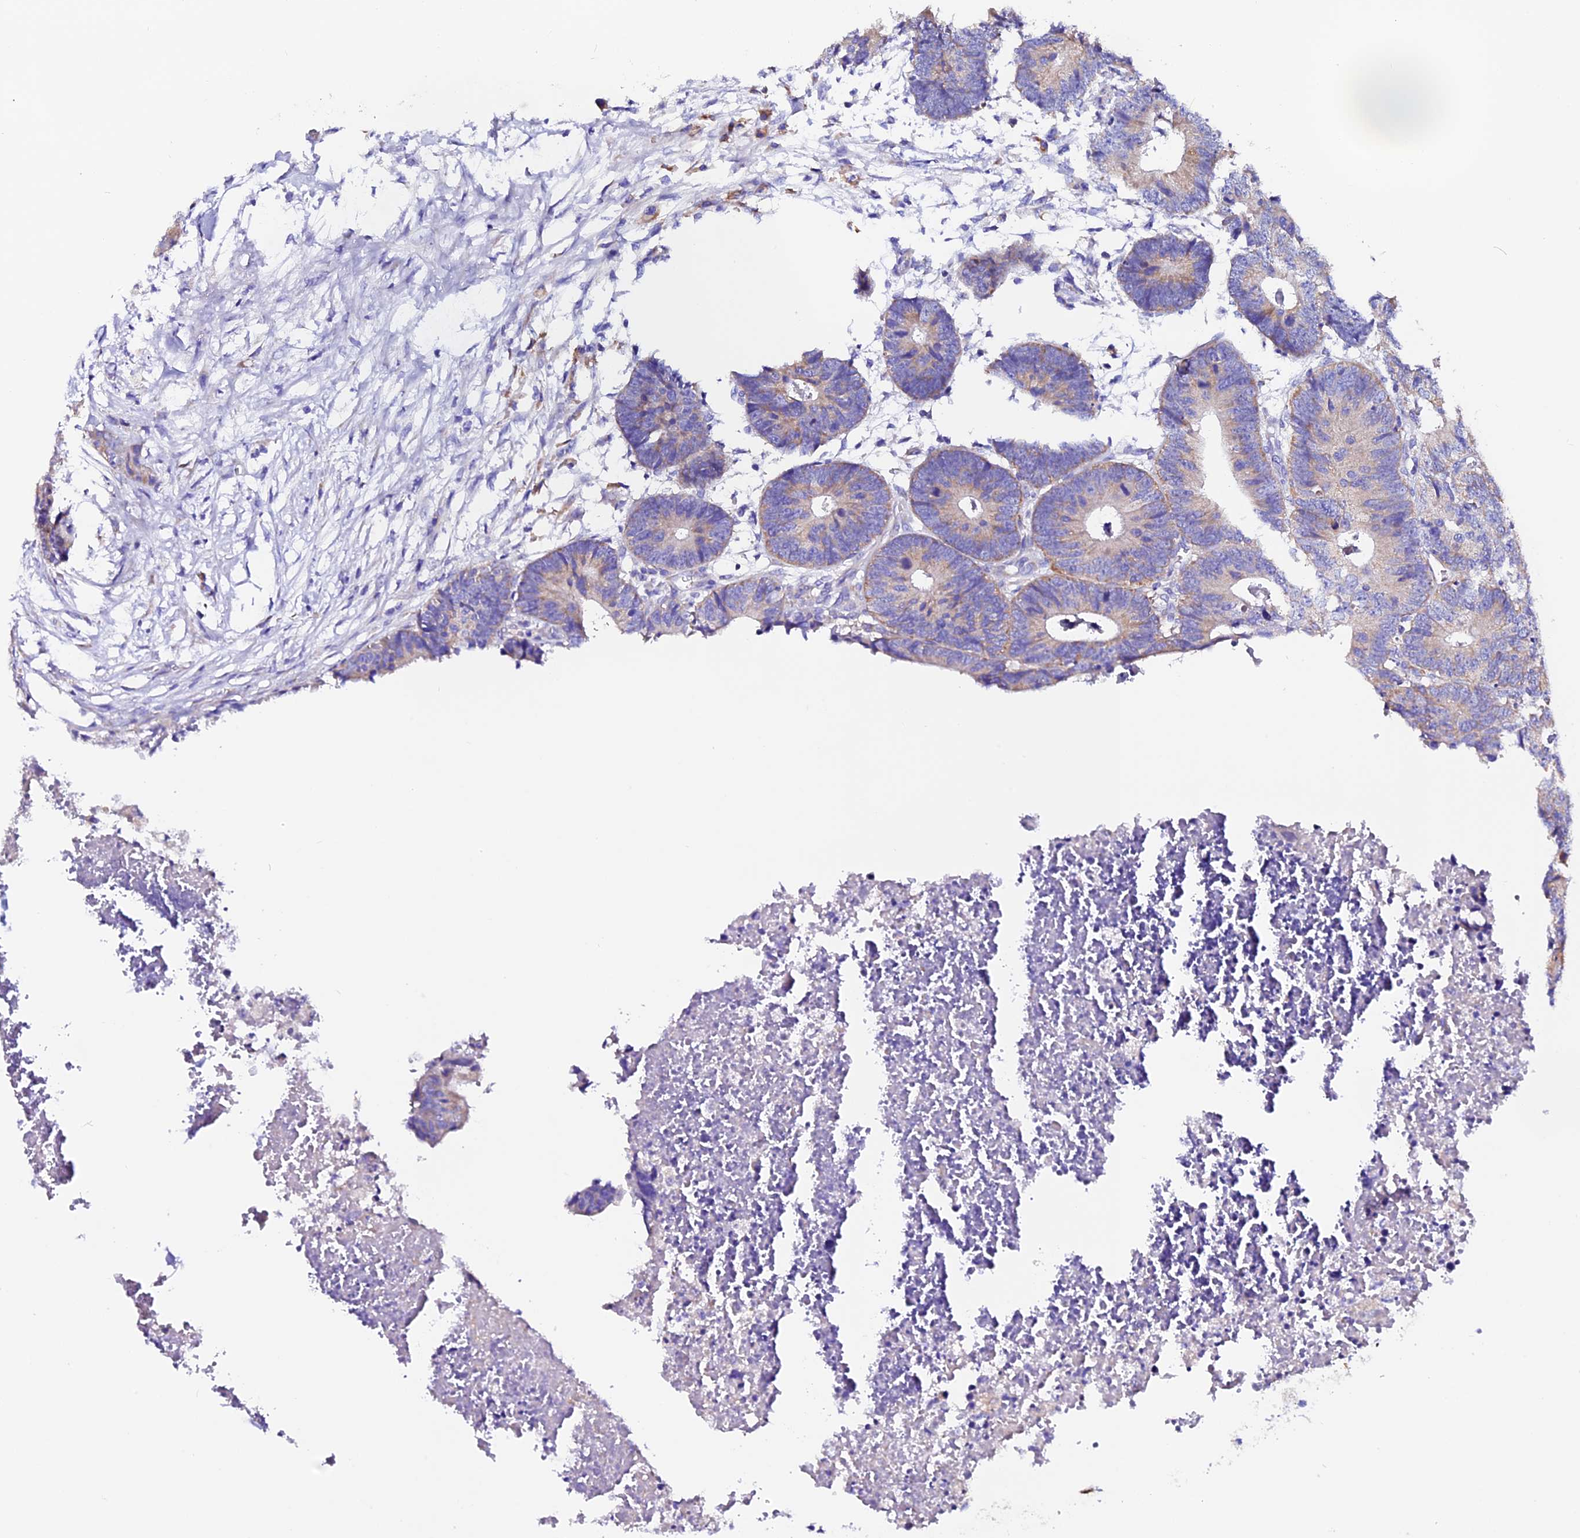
{"staining": {"intensity": "weak", "quantity": "<25%", "location": "cytoplasmic/membranous"}, "tissue": "colorectal cancer", "cell_type": "Tumor cells", "image_type": "cancer", "snomed": [{"axis": "morphology", "description": "Adenocarcinoma, NOS"}, {"axis": "topography", "description": "Colon"}], "caption": "This image is of colorectal cancer stained with immunohistochemistry (IHC) to label a protein in brown with the nuclei are counter-stained blue. There is no positivity in tumor cells.", "gene": "COMTD1", "patient": {"sex": "female", "age": 57}}